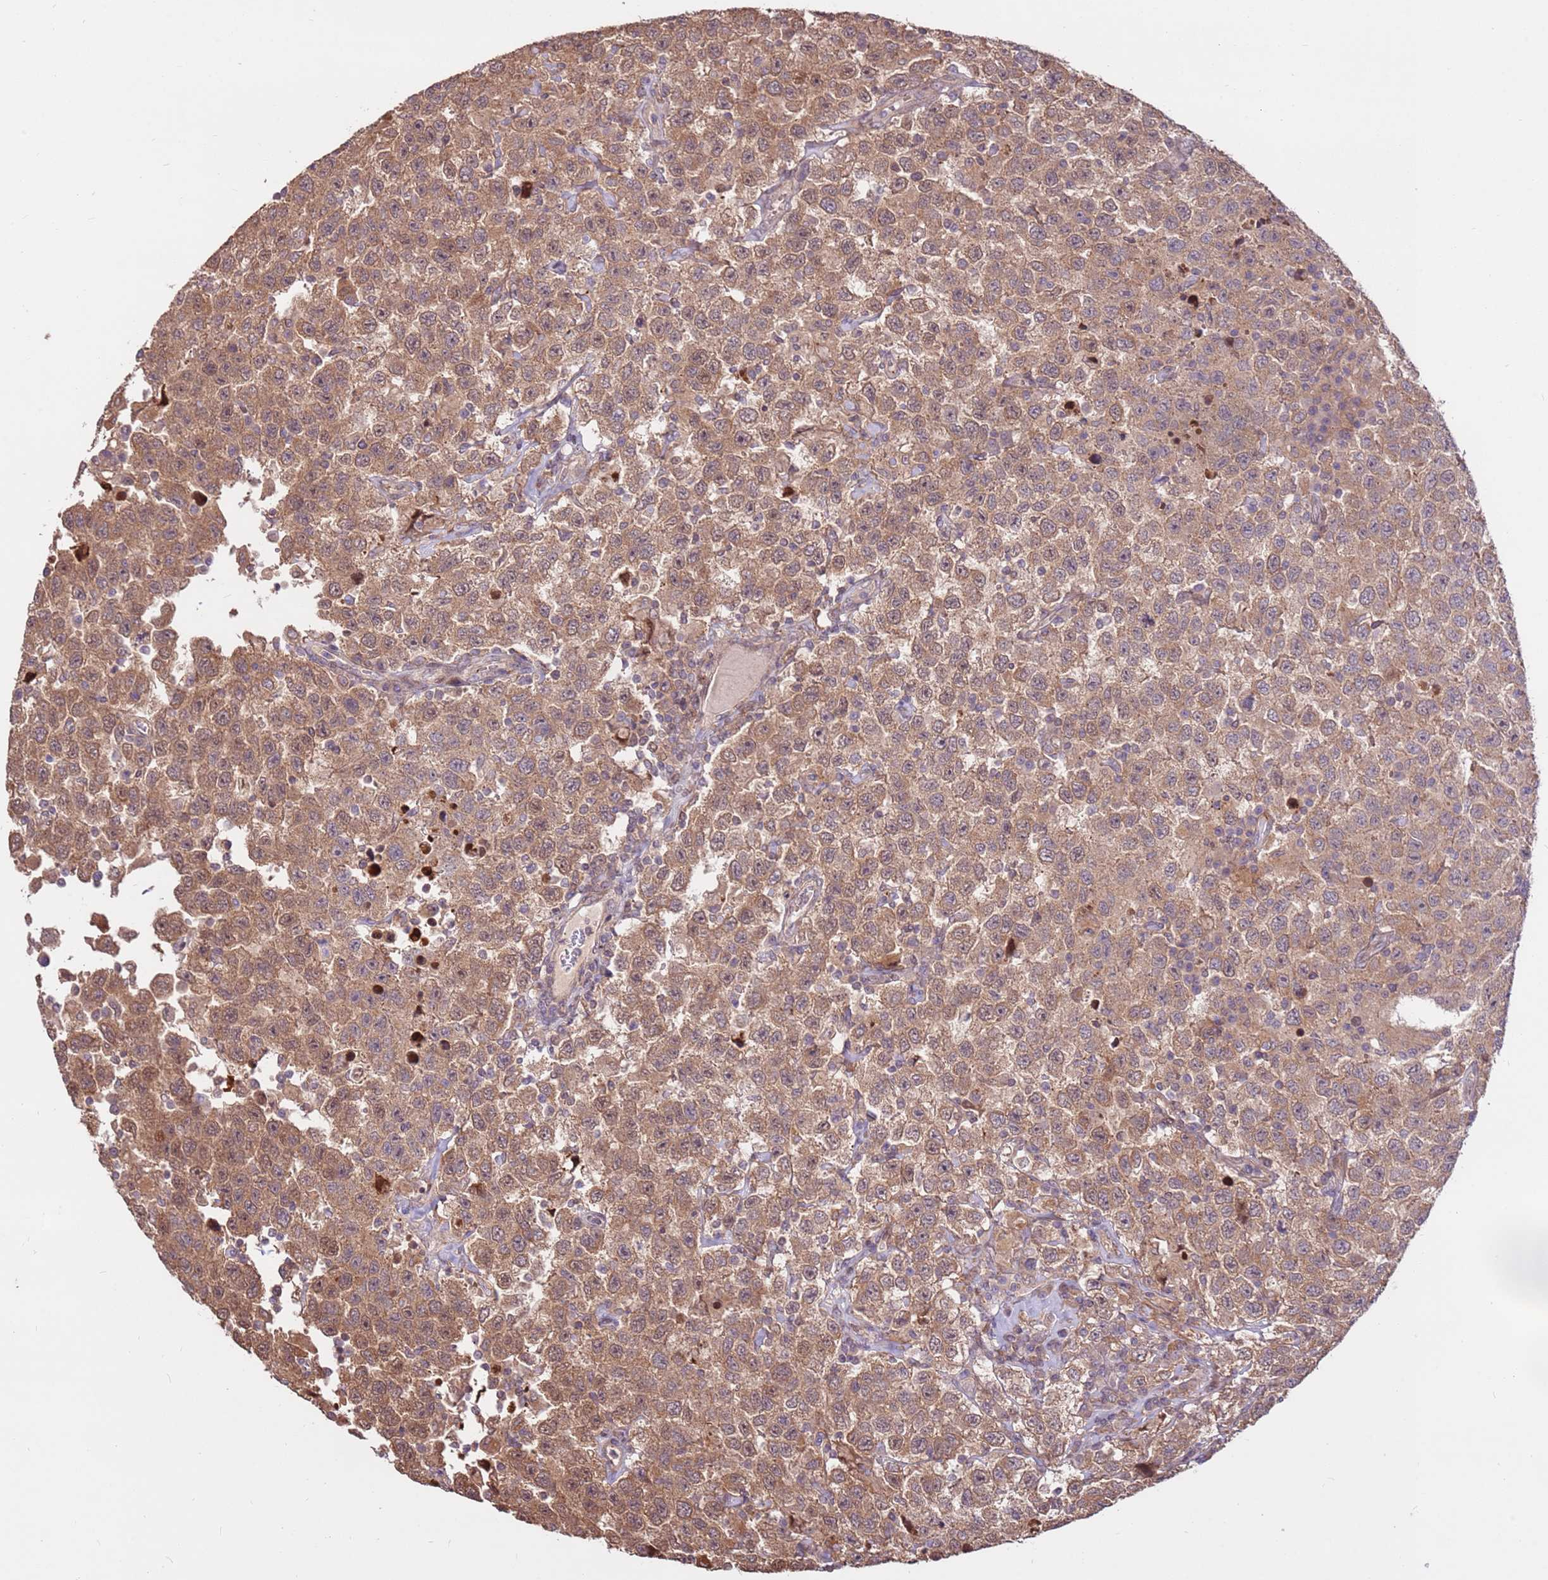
{"staining": {"intensity": "moderate", "quantity": ">75%", "location": "cytoplasmic/membranous,nuclear"}, "tissue": "testis cancer", "cell_type": "Tumor cells", "image_type": "cancer", "snomed": [{"axis": "morphology", "description": "Seminoma, NOS"}, {"axis": "topography", "description": "Testis"}], "caption": "Human seminoma (testis) stained with a brown dye displays moderate cytoplasmic/membranous and nuclear positive expression in about >75% of tumor cells.", "gene": "CCDC112", "patient": {"sex": "male", "age": 41}}